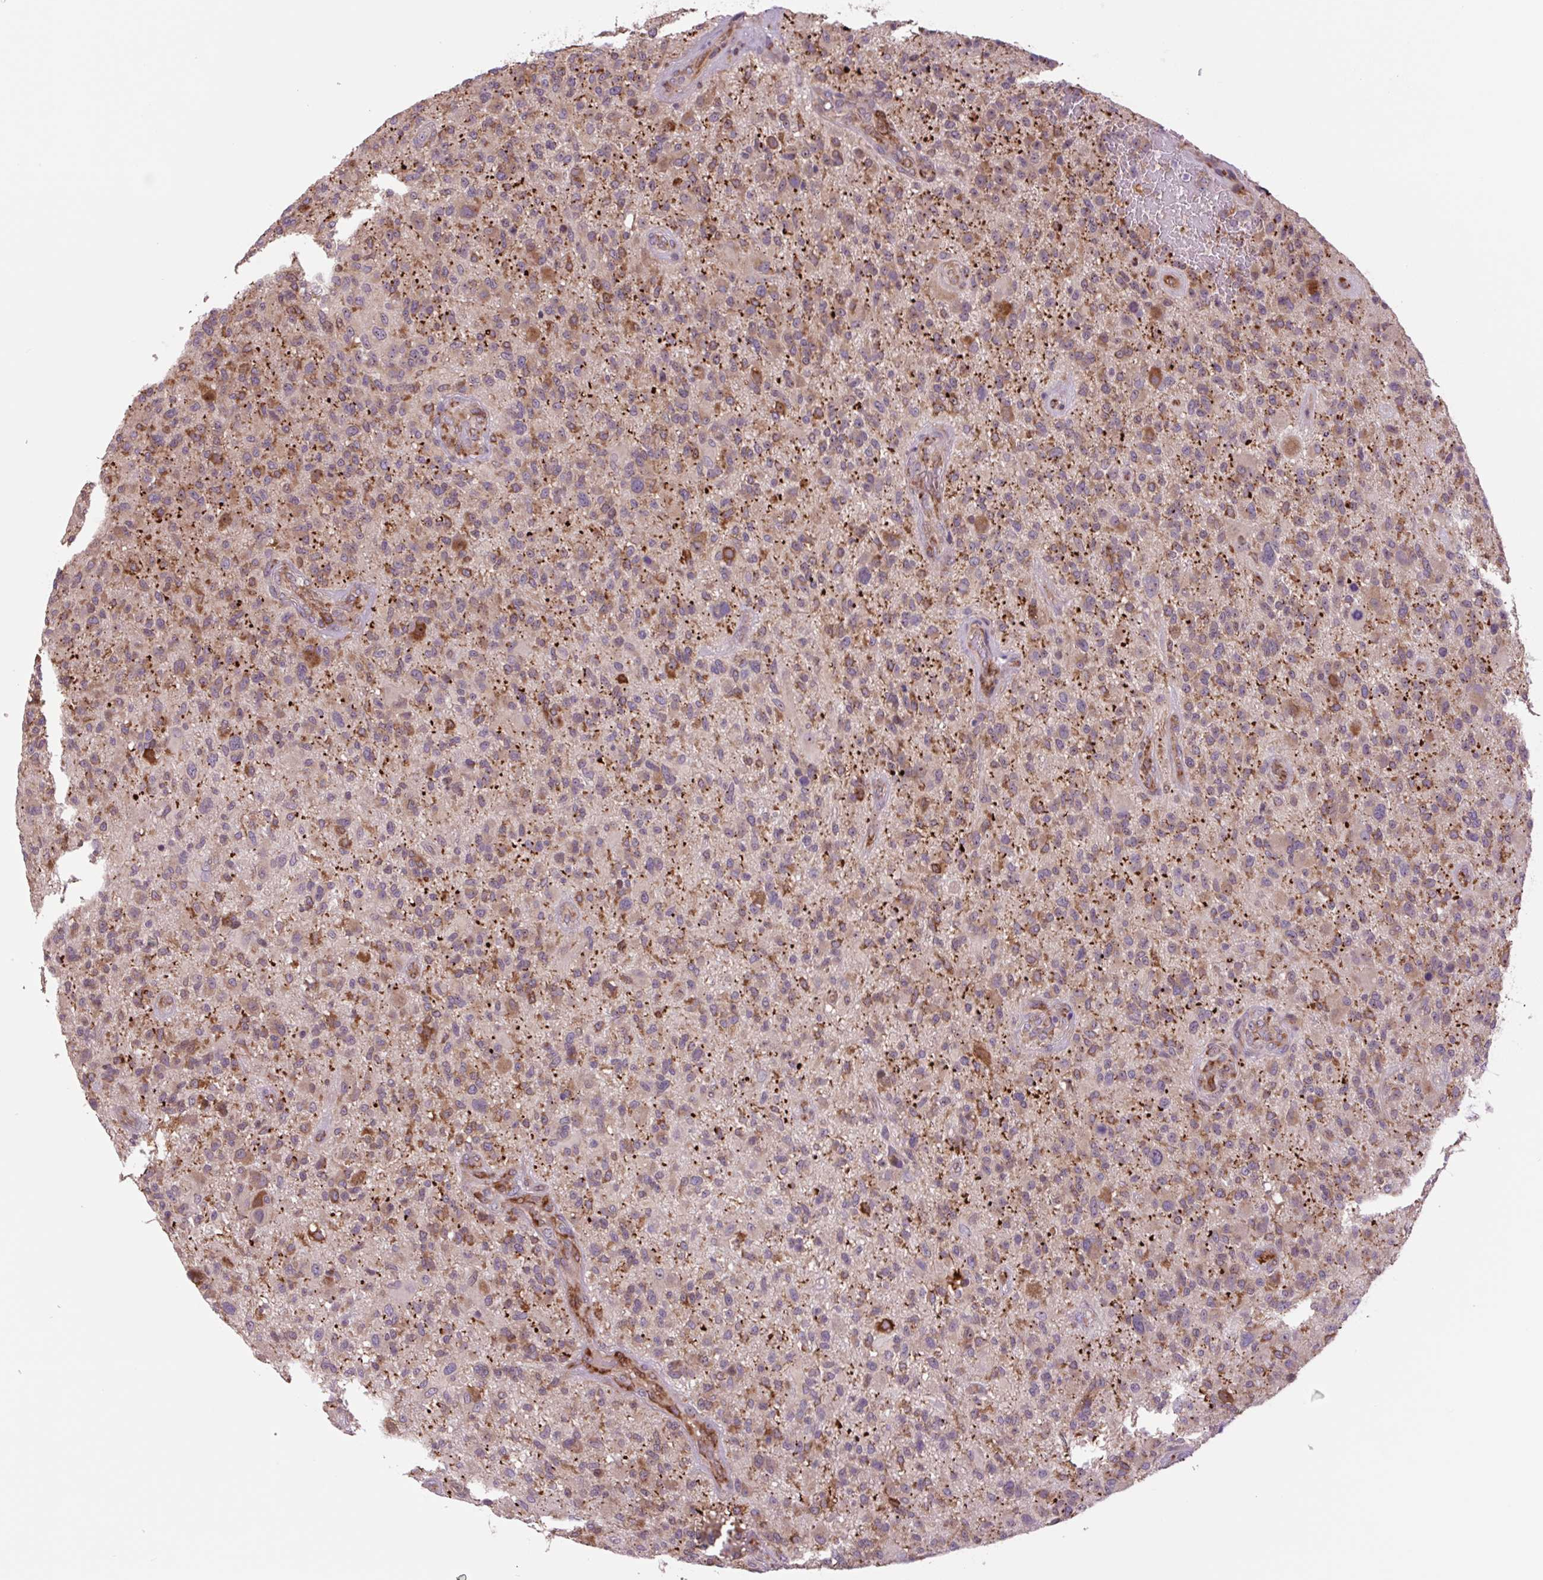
{"staining": {"intensity": "moderate", "quantity": "<25%", "location": "cytoplasmic/membranous"}, "tissue": "glioma", "cell_type": "Tumor cells", "image_type": "cancer", "snomed": [{"axis": "morphology", "description": "Glioma, malignant, High grade"}, {"axis": "topography", "description": "Brain"}], "caption": "Tumor cells display moderate cytoplasmic/membranous positivity in approximately <25% of cells in glioma.", "gene": "PLA2G4A", "patient": {"sex": "male", "age": 47}}